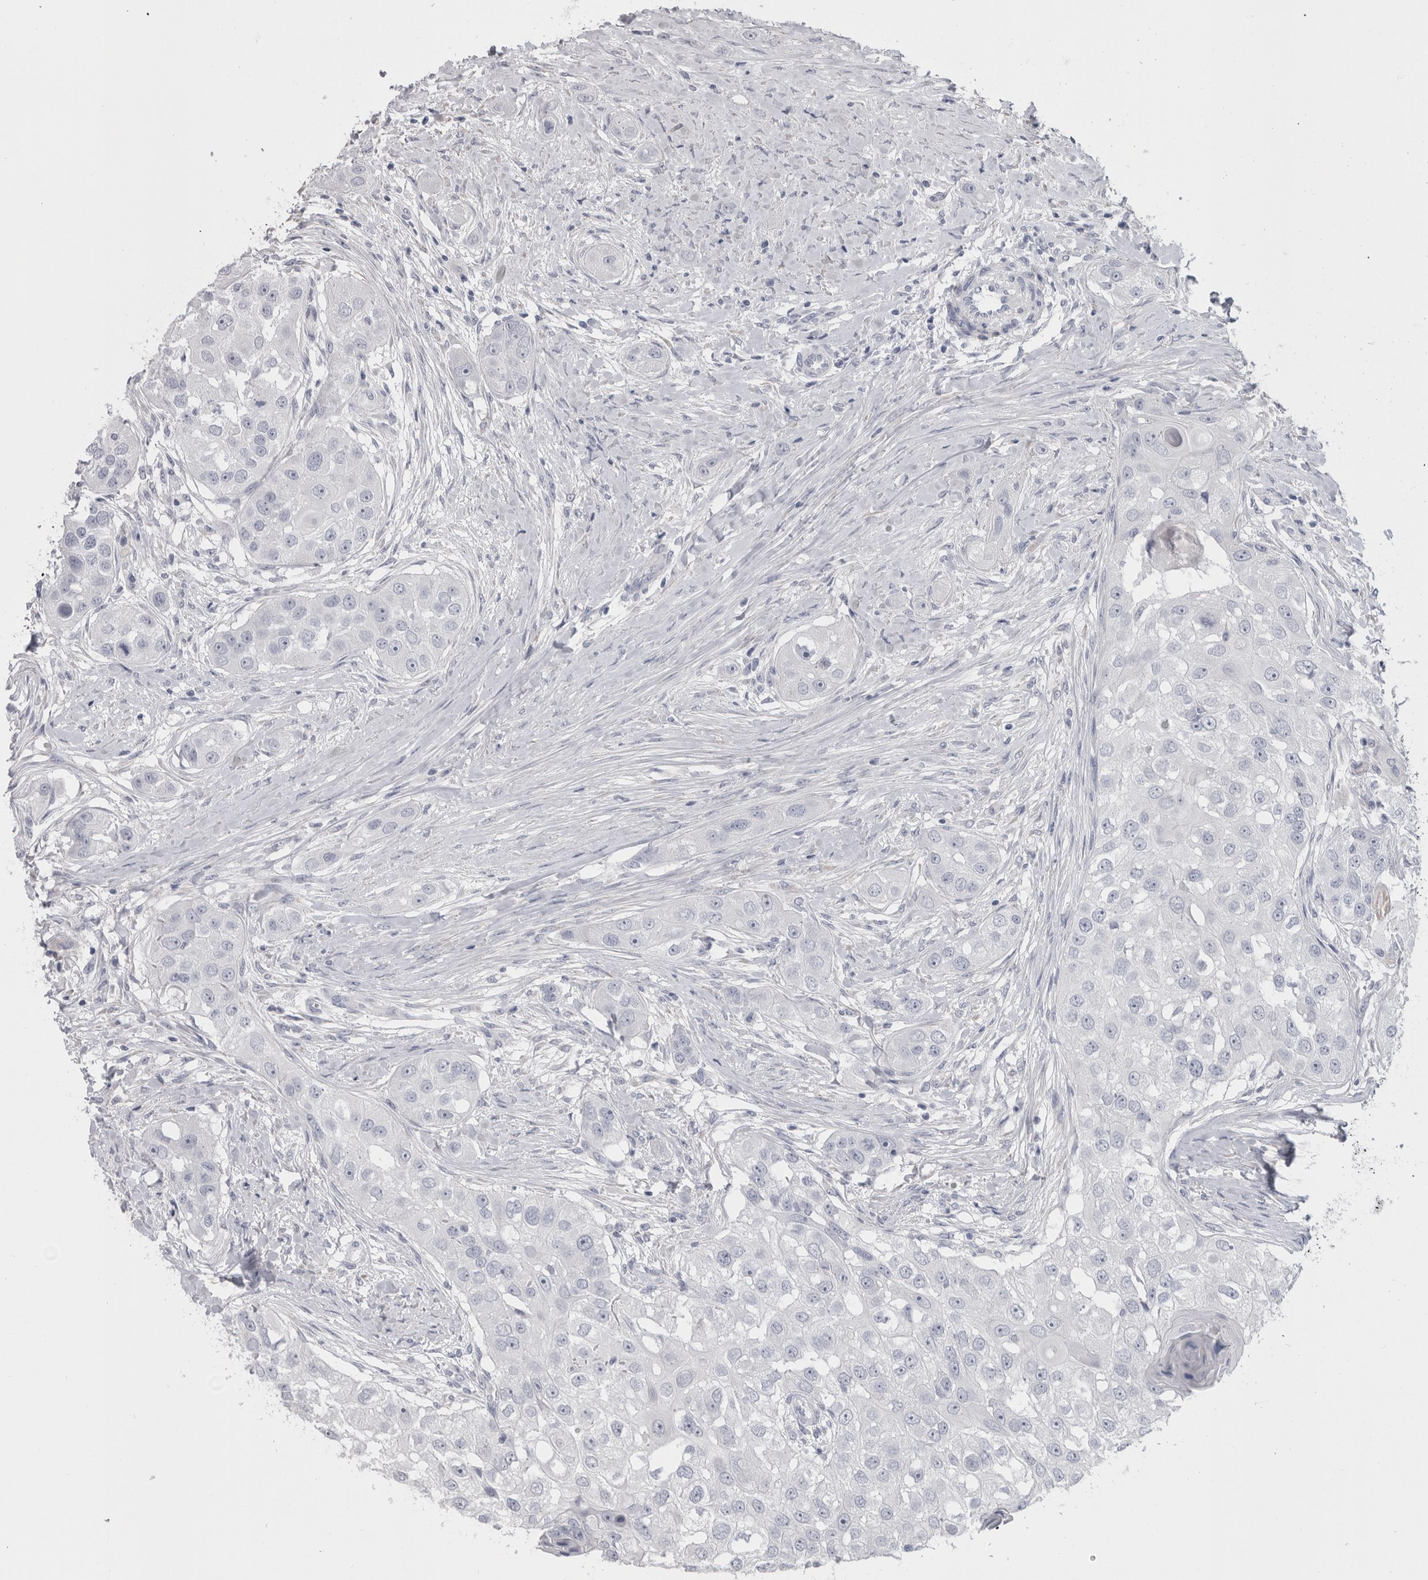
{"staining": {"intensity": "negative", "quantity": "none", "location": "none"}, "tissue": "head and neck cancer", "cell_type": "Tumor cells", "image_type": "cancer", "snomed": [{"axis": "morphology", "description": "Normal tissue, NOS"}, {"axis": "morphology", "description": "Squamous cell carcinoma, NOS"}, {"axis": "topography", "description": "Skeletal muscle"}, {"axis": "topography", "description": "Head-Neck"}], "caption": "Immunohistochemical staining of human squamous cell carcinoma (head and neck) exhibits no significant staining in tumor cells. (DAB (3,3'-diaminobenzidine) immunohistochemistry with hematoxylin counter stain).", "gene": "MSMB", "patient": {"sex": "male", "age": 51}}